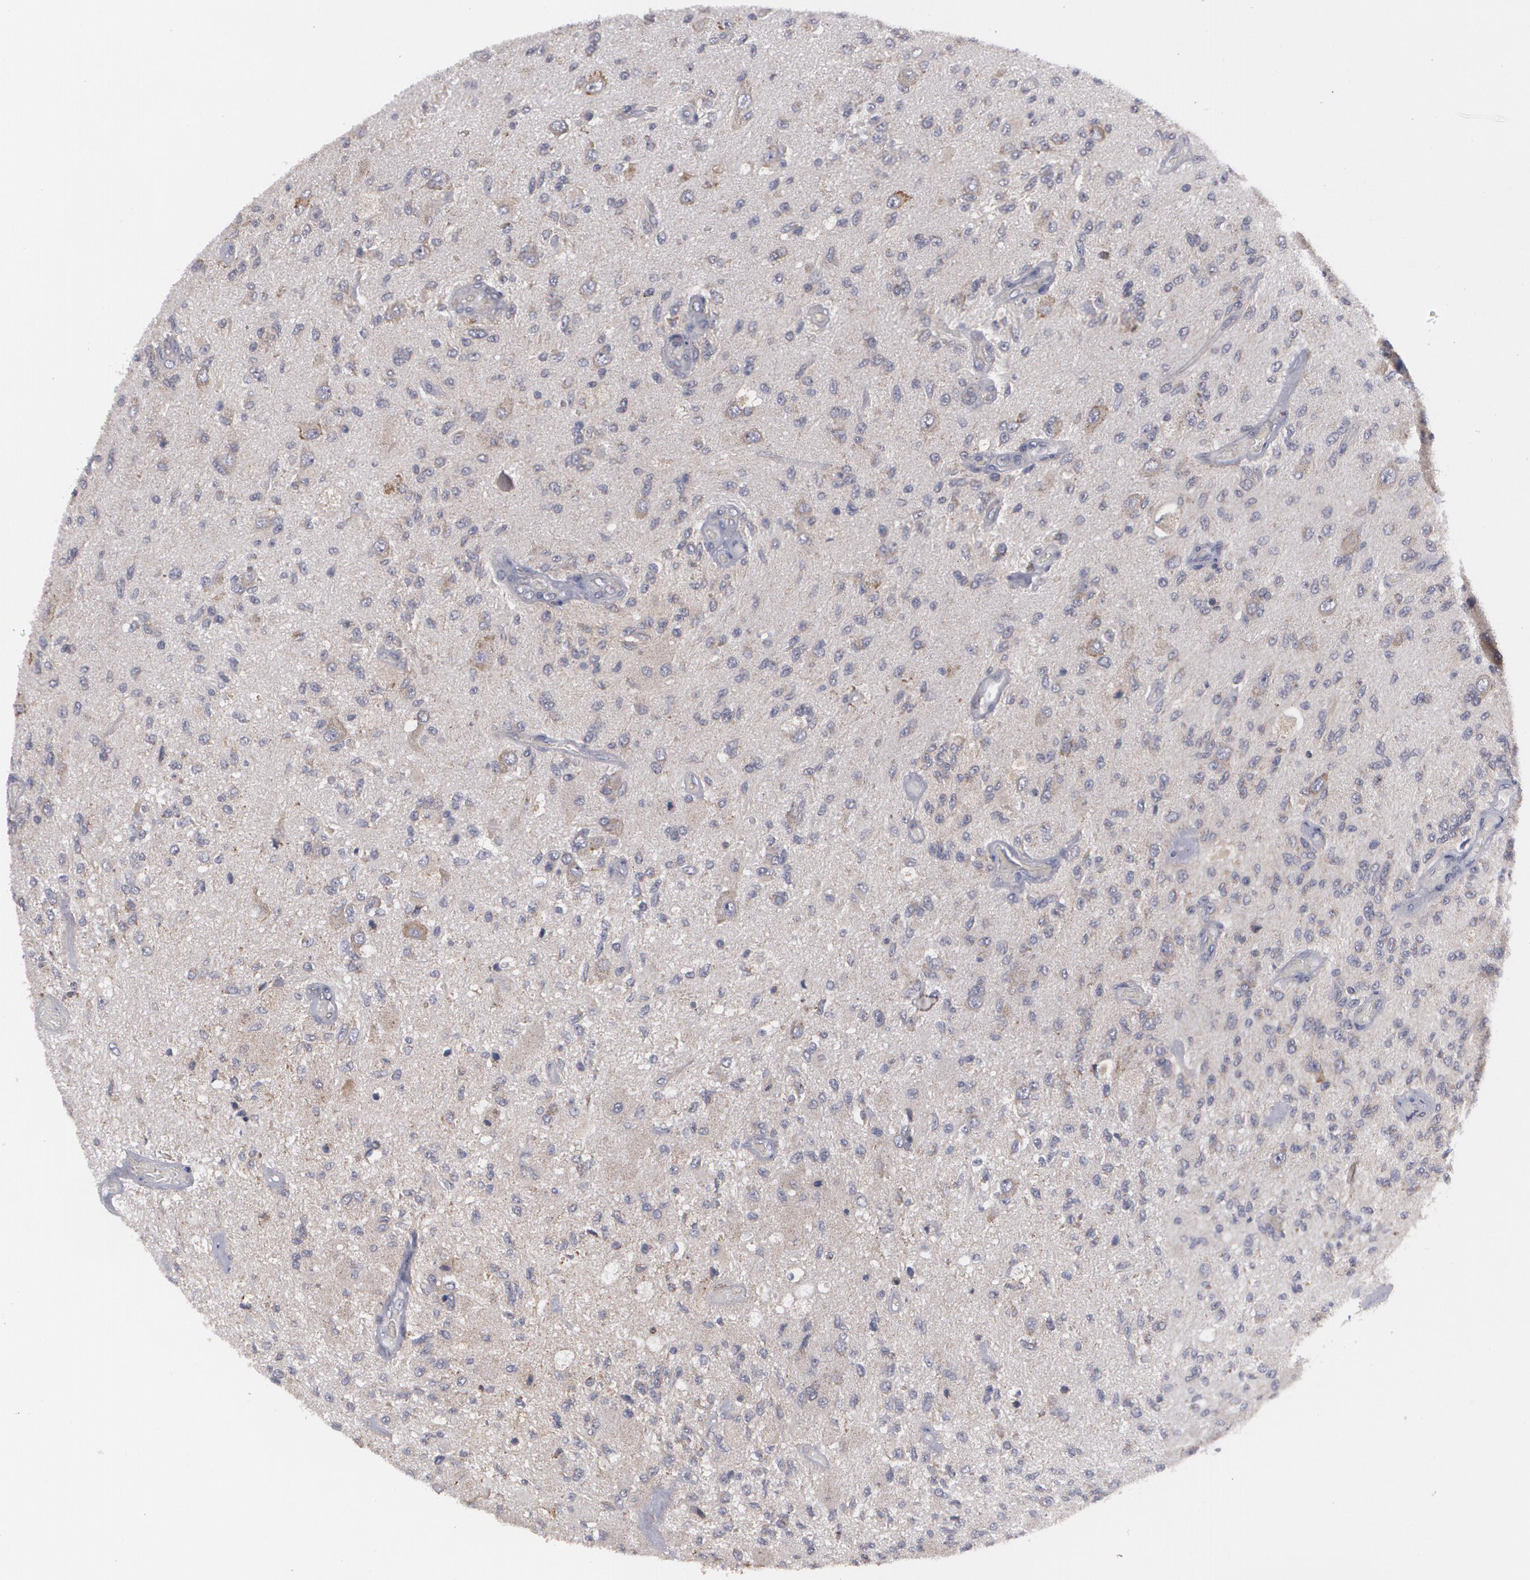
{"staining": {"intensity": "weak", "quantity": ">75%", "location": "cytoplasmic/membranous"}, "tissue": "glioma", "cell_type": "Tumor cells", "image_type": "cancer", "snomed": [{"axis": "morphology", "description": "Normal tissue, NOS"}, {"axis": "morphology", "description": "Glioma, malignant, High grade"}, {"axis": "topography", "description": "Cerebral cortex"}], "caption": "High-grade glioma (malignant) stained with a brown dye shows weak cytoplasmic/membranous positive staining in approximately >75% of tumor cells.", "gene": "BMP6", "patient": {"sex": "male", "age": 77}}